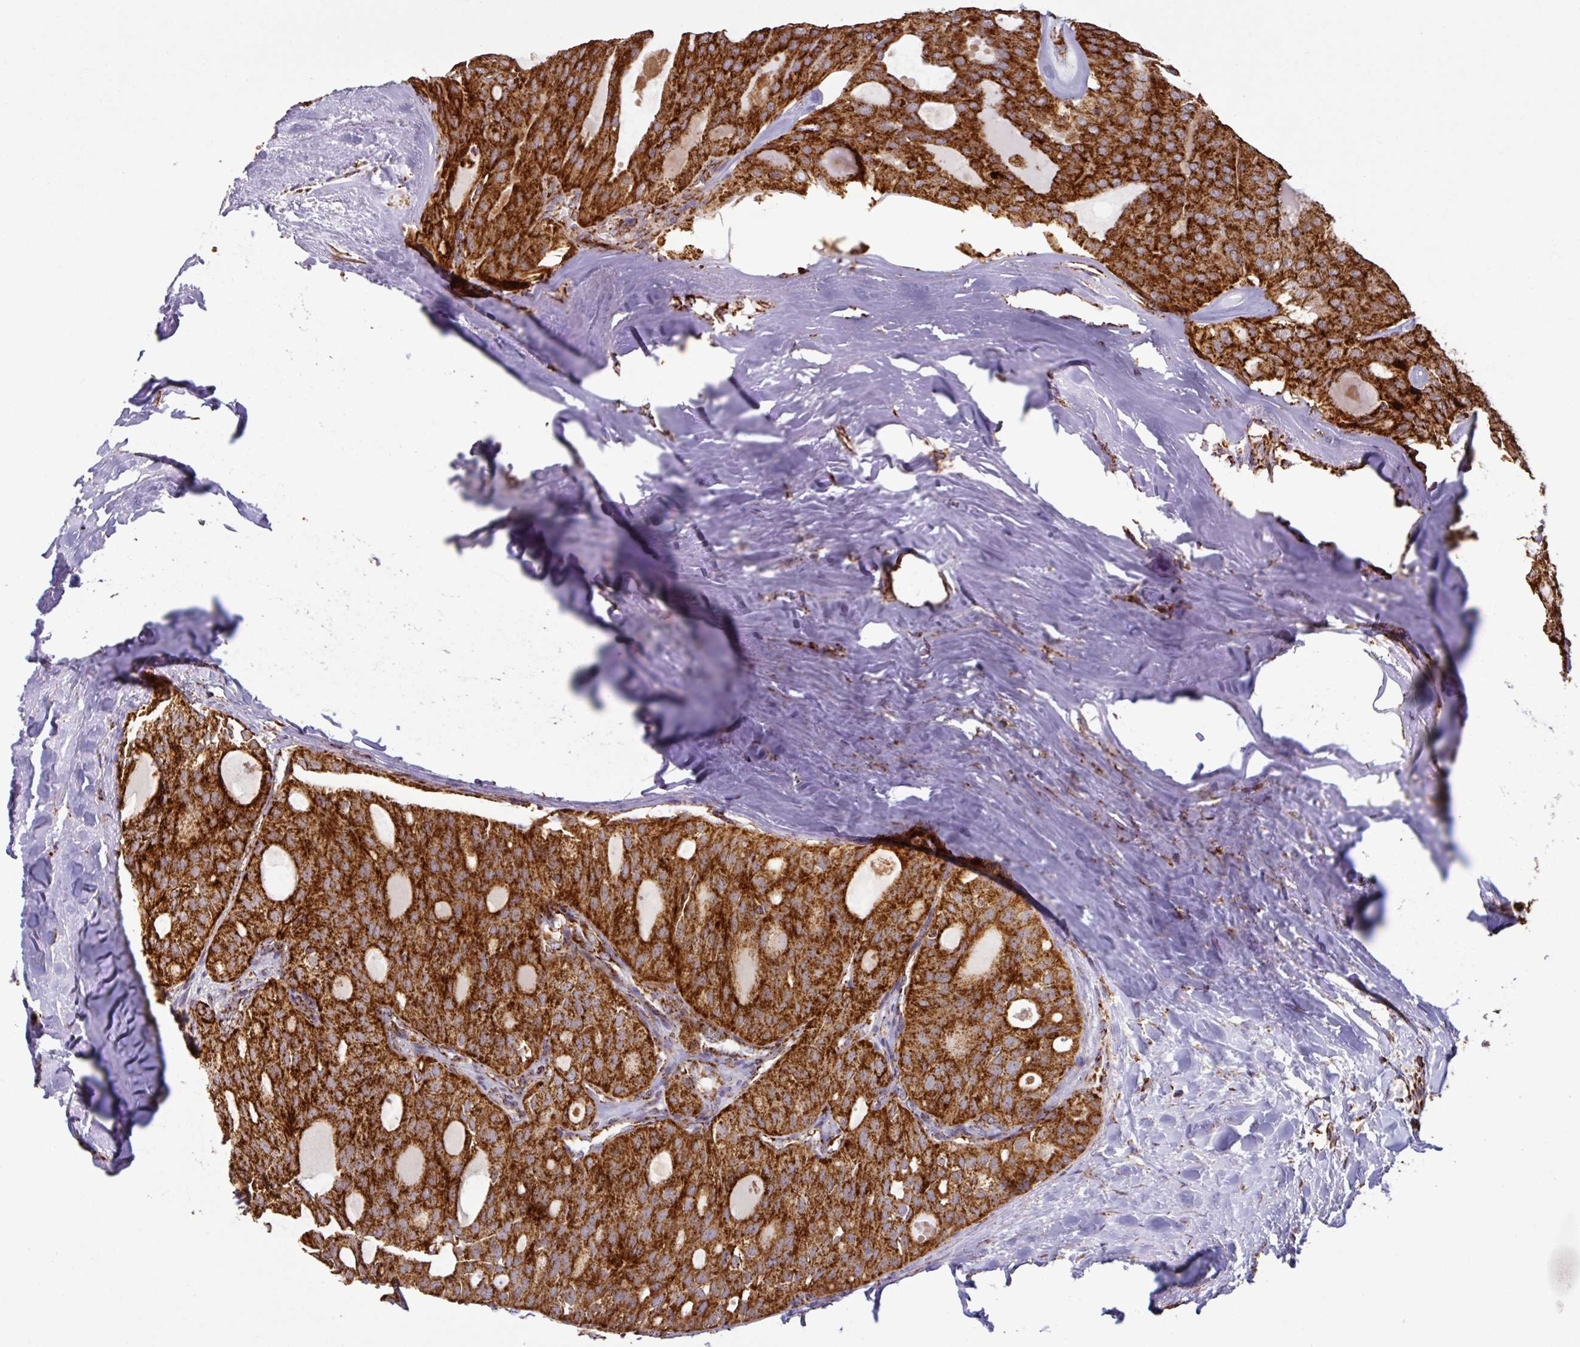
{"staining": {"intensity": "strong", "quantity": ">75%", "location": "cytoplasmic/membranous"}, "tissue": "thyroid cancer", "cell_type": "Tumor cells", "image_type": "cancer", "snomed": [{"axis": "morphology", "description": "Follicular adenoma carcinoma, NOS"}, {"axis": "topography", "description": "Thyroid gland"}], "caption": "Strong cytoplasmic/membranous expression for a protein is appreciated in approximately >75% of tumor cells of thyroid follicular adenoma carcinoma using immunohistochemistry (IHC).", "gene": "TRAP1", "patient": {"sex": "male", "age": 75}}